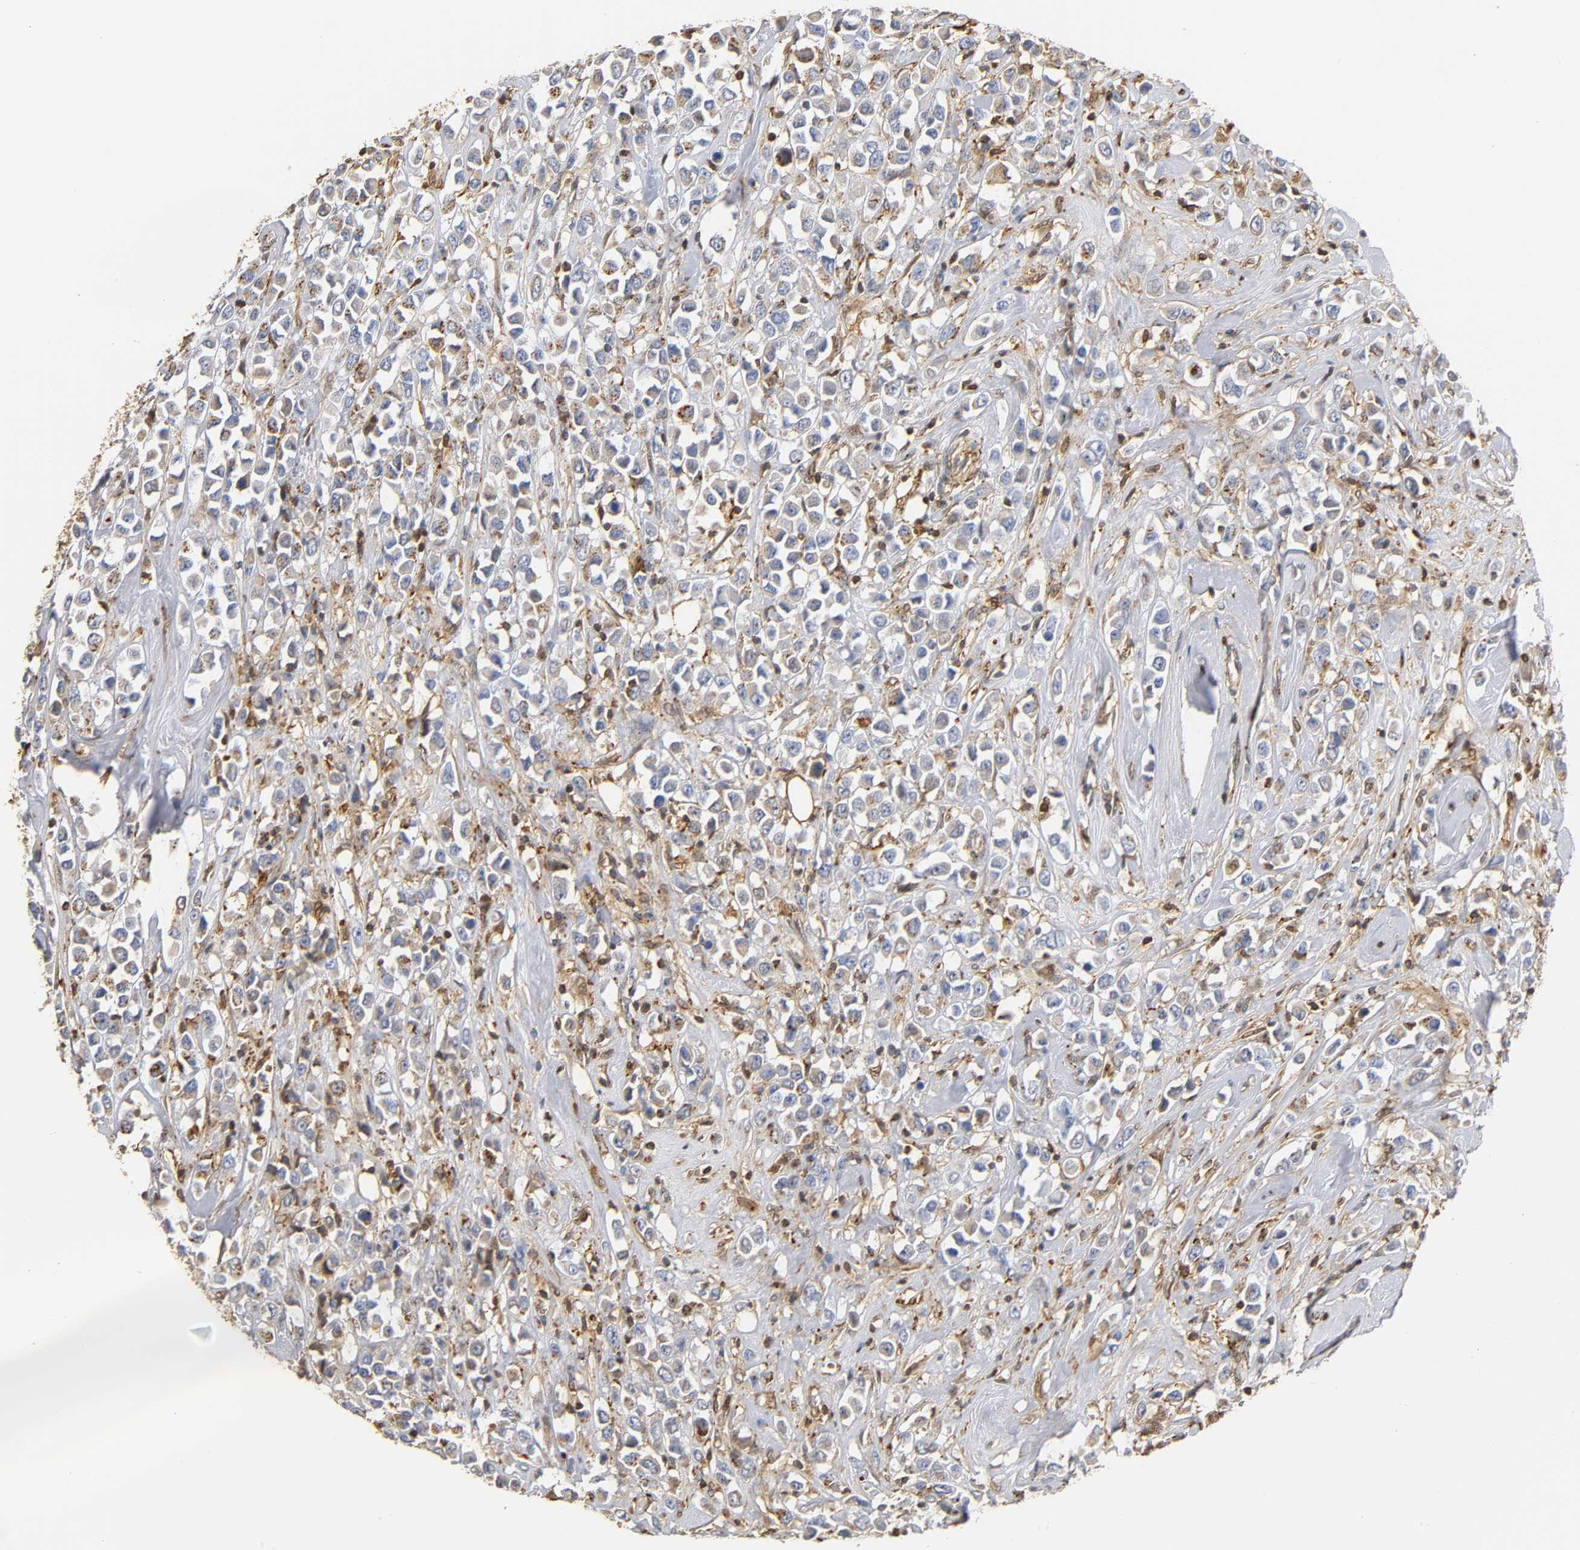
{"staining": {"intensity": "weak", "quantity": "25%-75%", "location": "cytoplasmic/membranous"}, "tissue": "breast cancer", "cell_type": "Tumor cells", "image_type": "cancer", "snomed": [{"axis": "morphology", "description": "Duct carcinoma"}, {"axis": "topography", "description": "Breast"}], "caption": "This is an image of immunohistochemistry staining of intraductal carcinoma (breast), which shows weak expression in the cytoplasmic/membranous of tumor cells.", "gene": "ANXA11", "patient": {"sex": "female", "age": 61}}